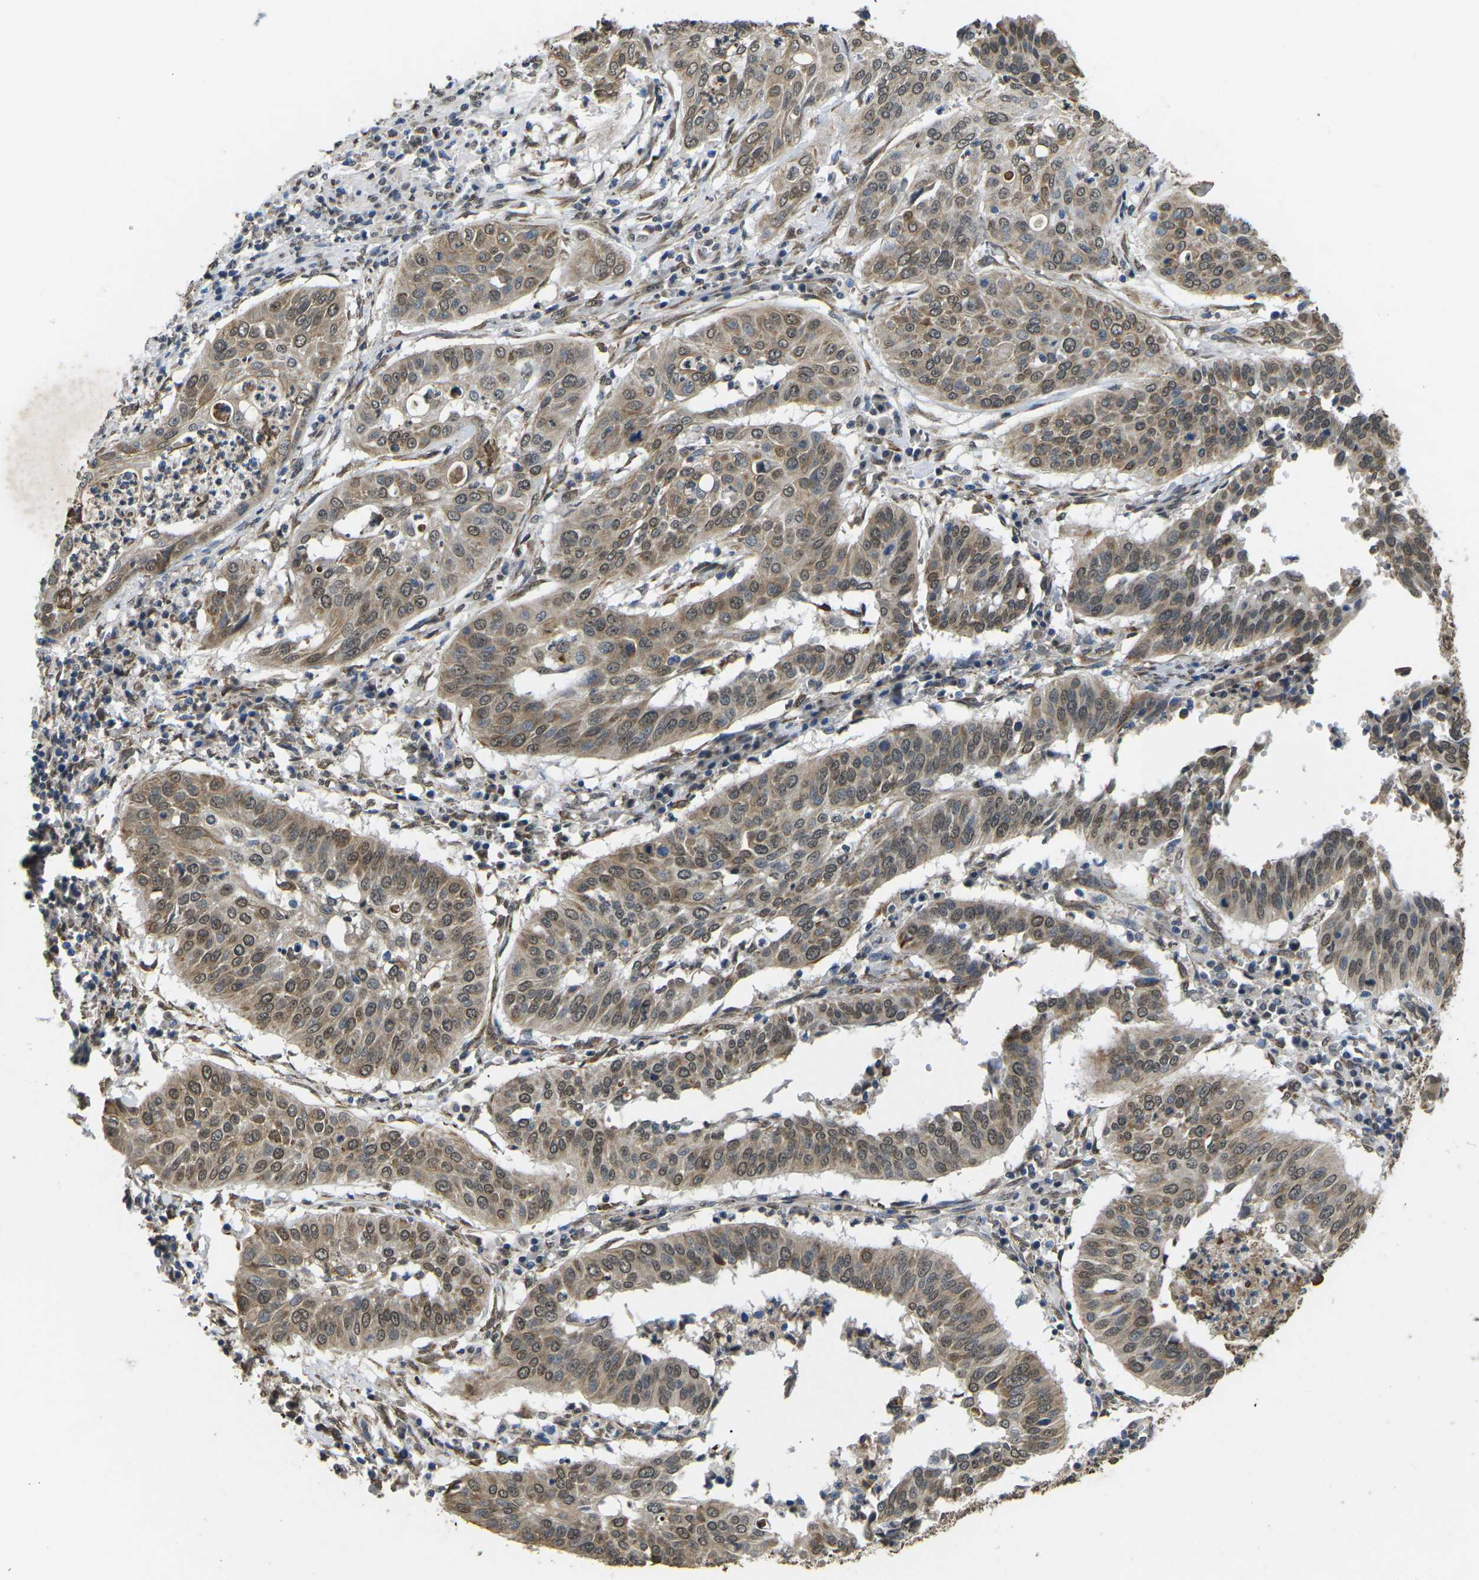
{"staining": {"intensity": "moderate", "quantity": ">75%", "location": "cytoplasmic/membranous,nuclear"}, "tissue": "cervical cancer", "cell_type": "Tumor cells", "image_type": "cancer", "snomed": [{"axis": "morphology", "description": "Normal tissue, NOS"}, {"axis": "morphology", "description": "Squamous cell carcinoma, NOS"}, {"axis": "topography", "description": "Cervix"}], "caption": "Protein analysis of cervical cancer tissue displays moderate cytoplasmic/membranous and nuclear positivity in approximately >75% of tumor cells. (DAB (3,3'-diaminobenzidine) IHC, brown staining for protein, blue staining for nuclei).", "gene": "SCNN1B", "patient": {"sex": "female", "age": 39}}